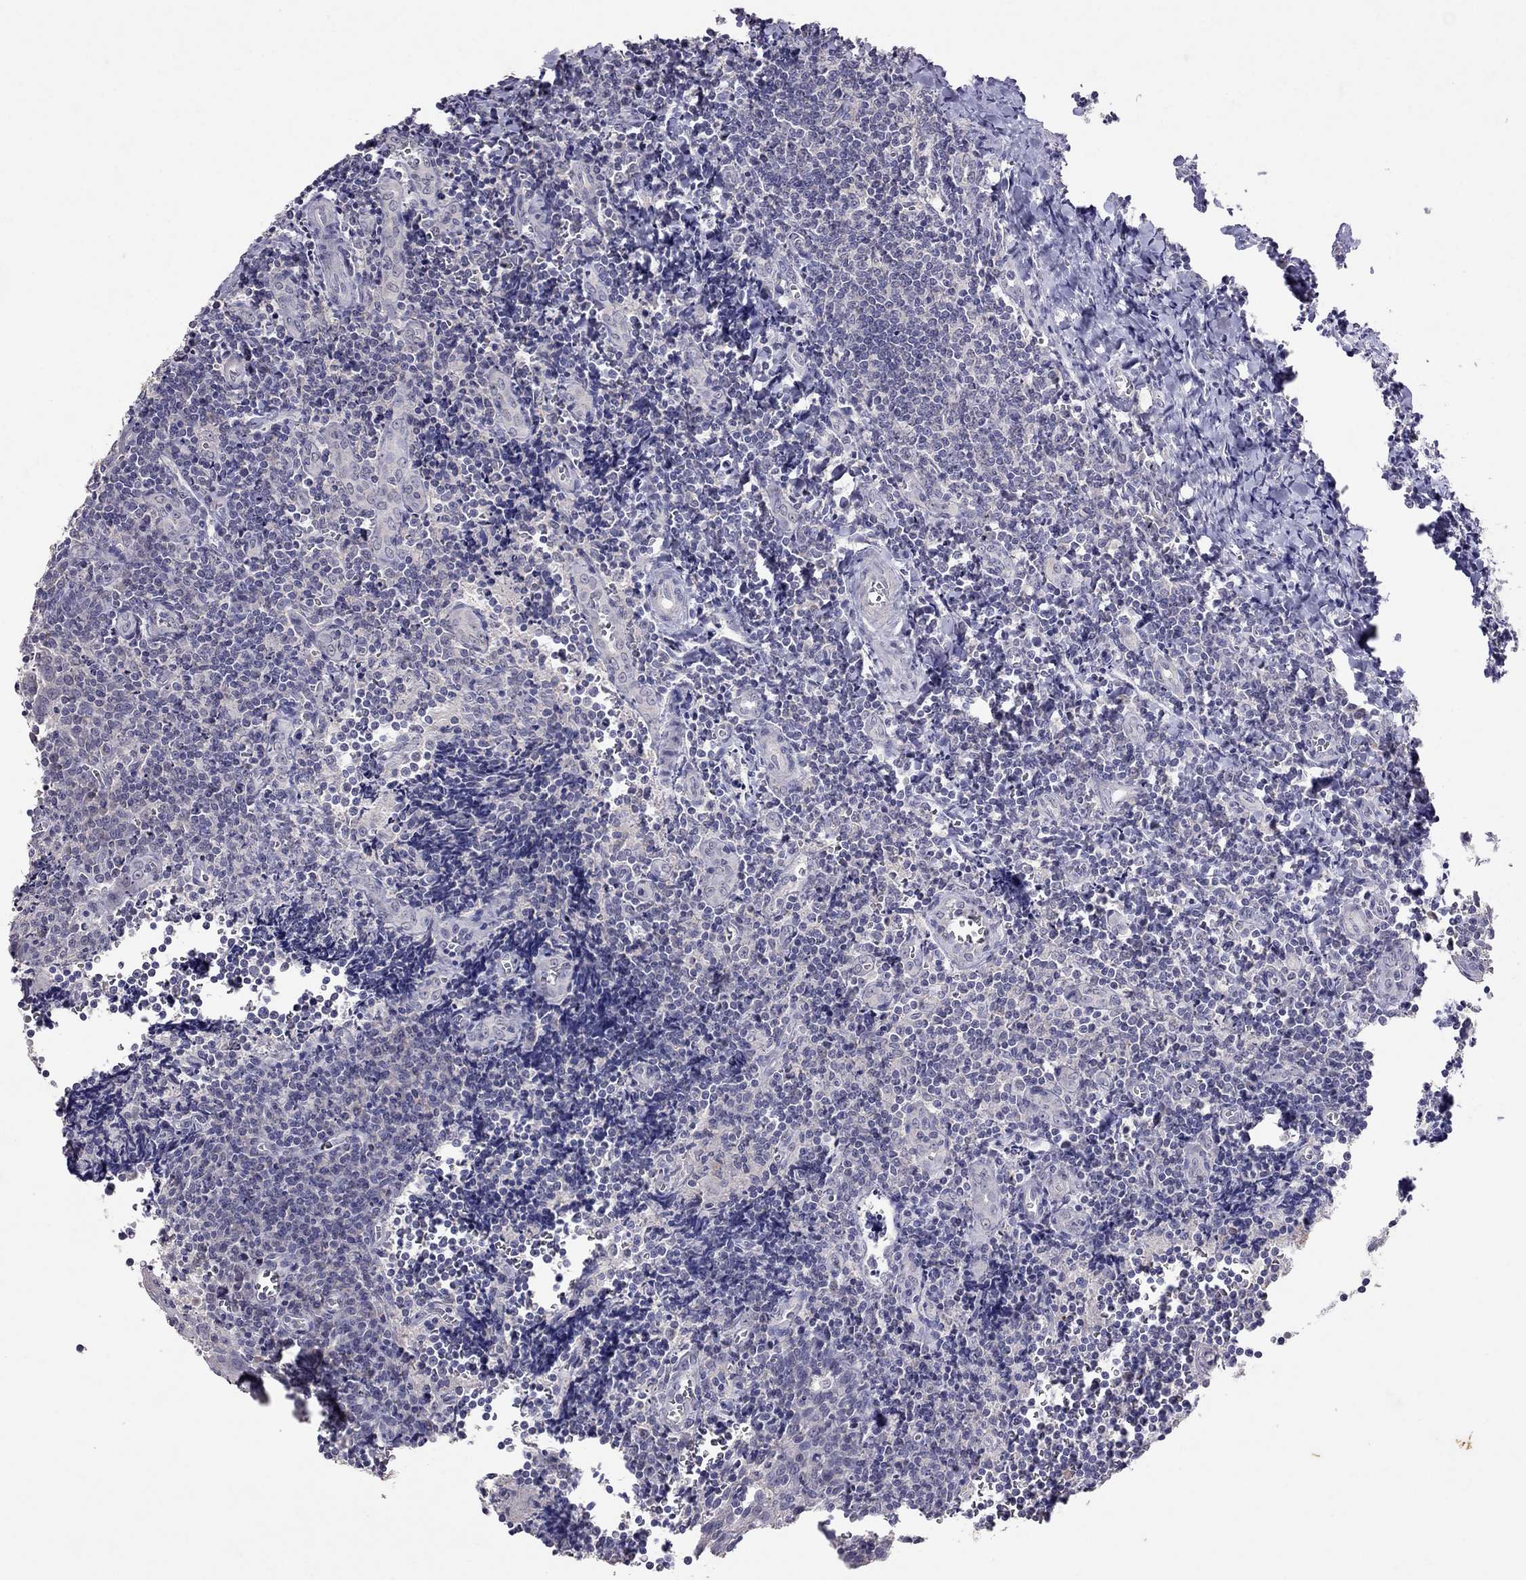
{"staining": {"intensity": "negative", "quantity": "none", "location": "none"}, "tissue": "tonsil", "cell_type": "Germinal center cells", "image_type": "normal", "snomed": [{"axis": "morphology", "description": "Normal tissue, NOS"}, {"axis": "morphology", "description": "Inflammation, NOS"}, {"axis": "topography", "description": "Tonsil"}], "caption": "This is an immunohistochemistry photomicrograph of unremarkable tonsil. There is no positivity in germinal center cells.", "gene": "FST", "patient": {"sex": "female", "age": 31}}